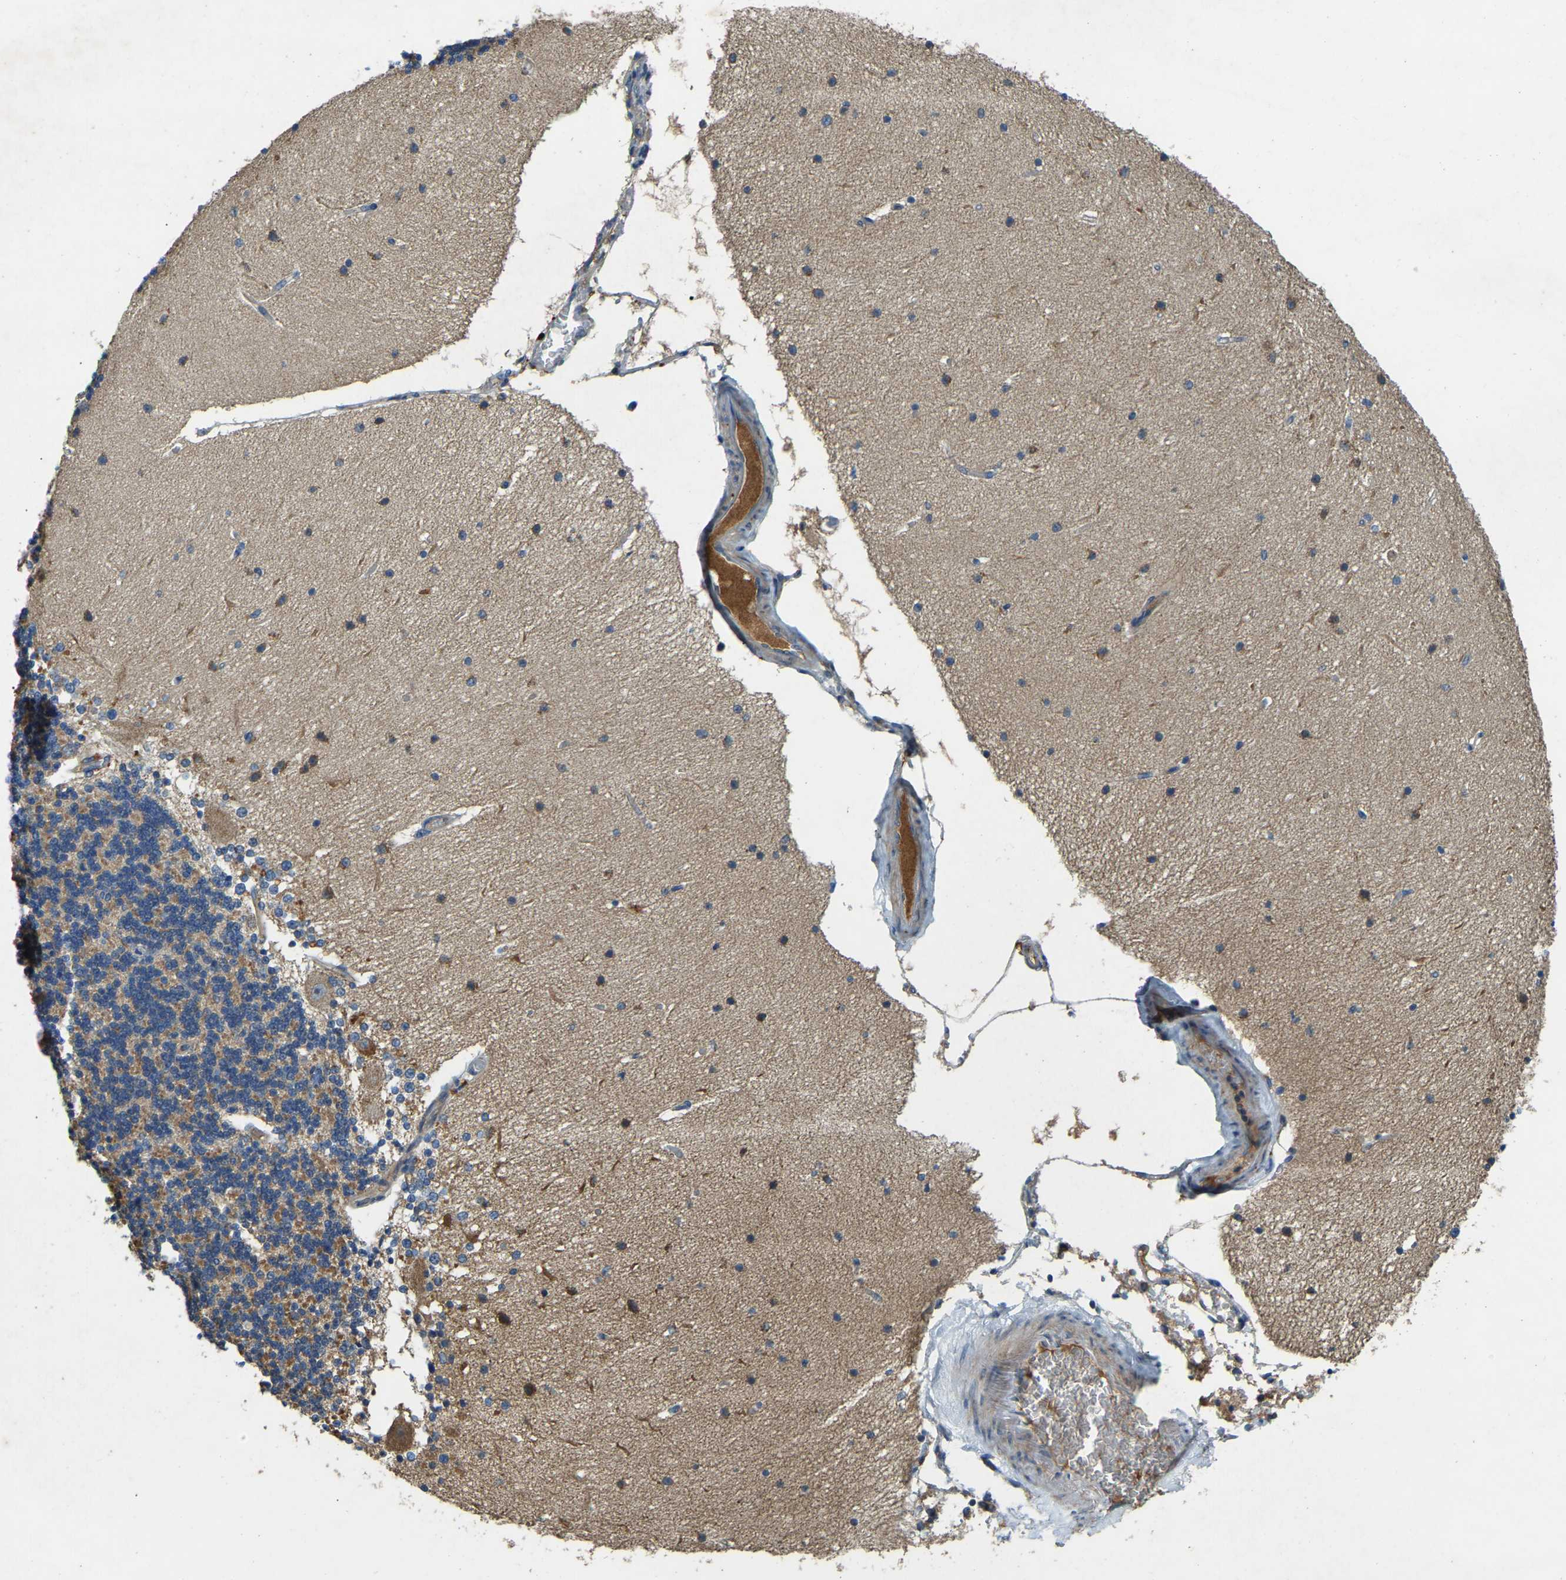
{"staining": {"intensity": "moderate", "quantity": "<25%", "location": "cytoplasmic/membranous"}, "tissue": "cerebellum", "cell_type": "Cells in granular layer", "image_type": "normal", "snomed": [{"axis": "morphology", "description": "Normal tissue, NOS"}, {"axis": "topography", "description": "Cerebellum"}], "caption": "DAB immunohistochemical staining of normal human cerebellum reveals moderate cytoplasmic/membranous protein positivity in about <25% of cells in granular layer. (DAB = brown stain, brightfield microscopy at high magnification).", "gene": "ATP8B1", "patient": {"sex": "female", "age": 54}}